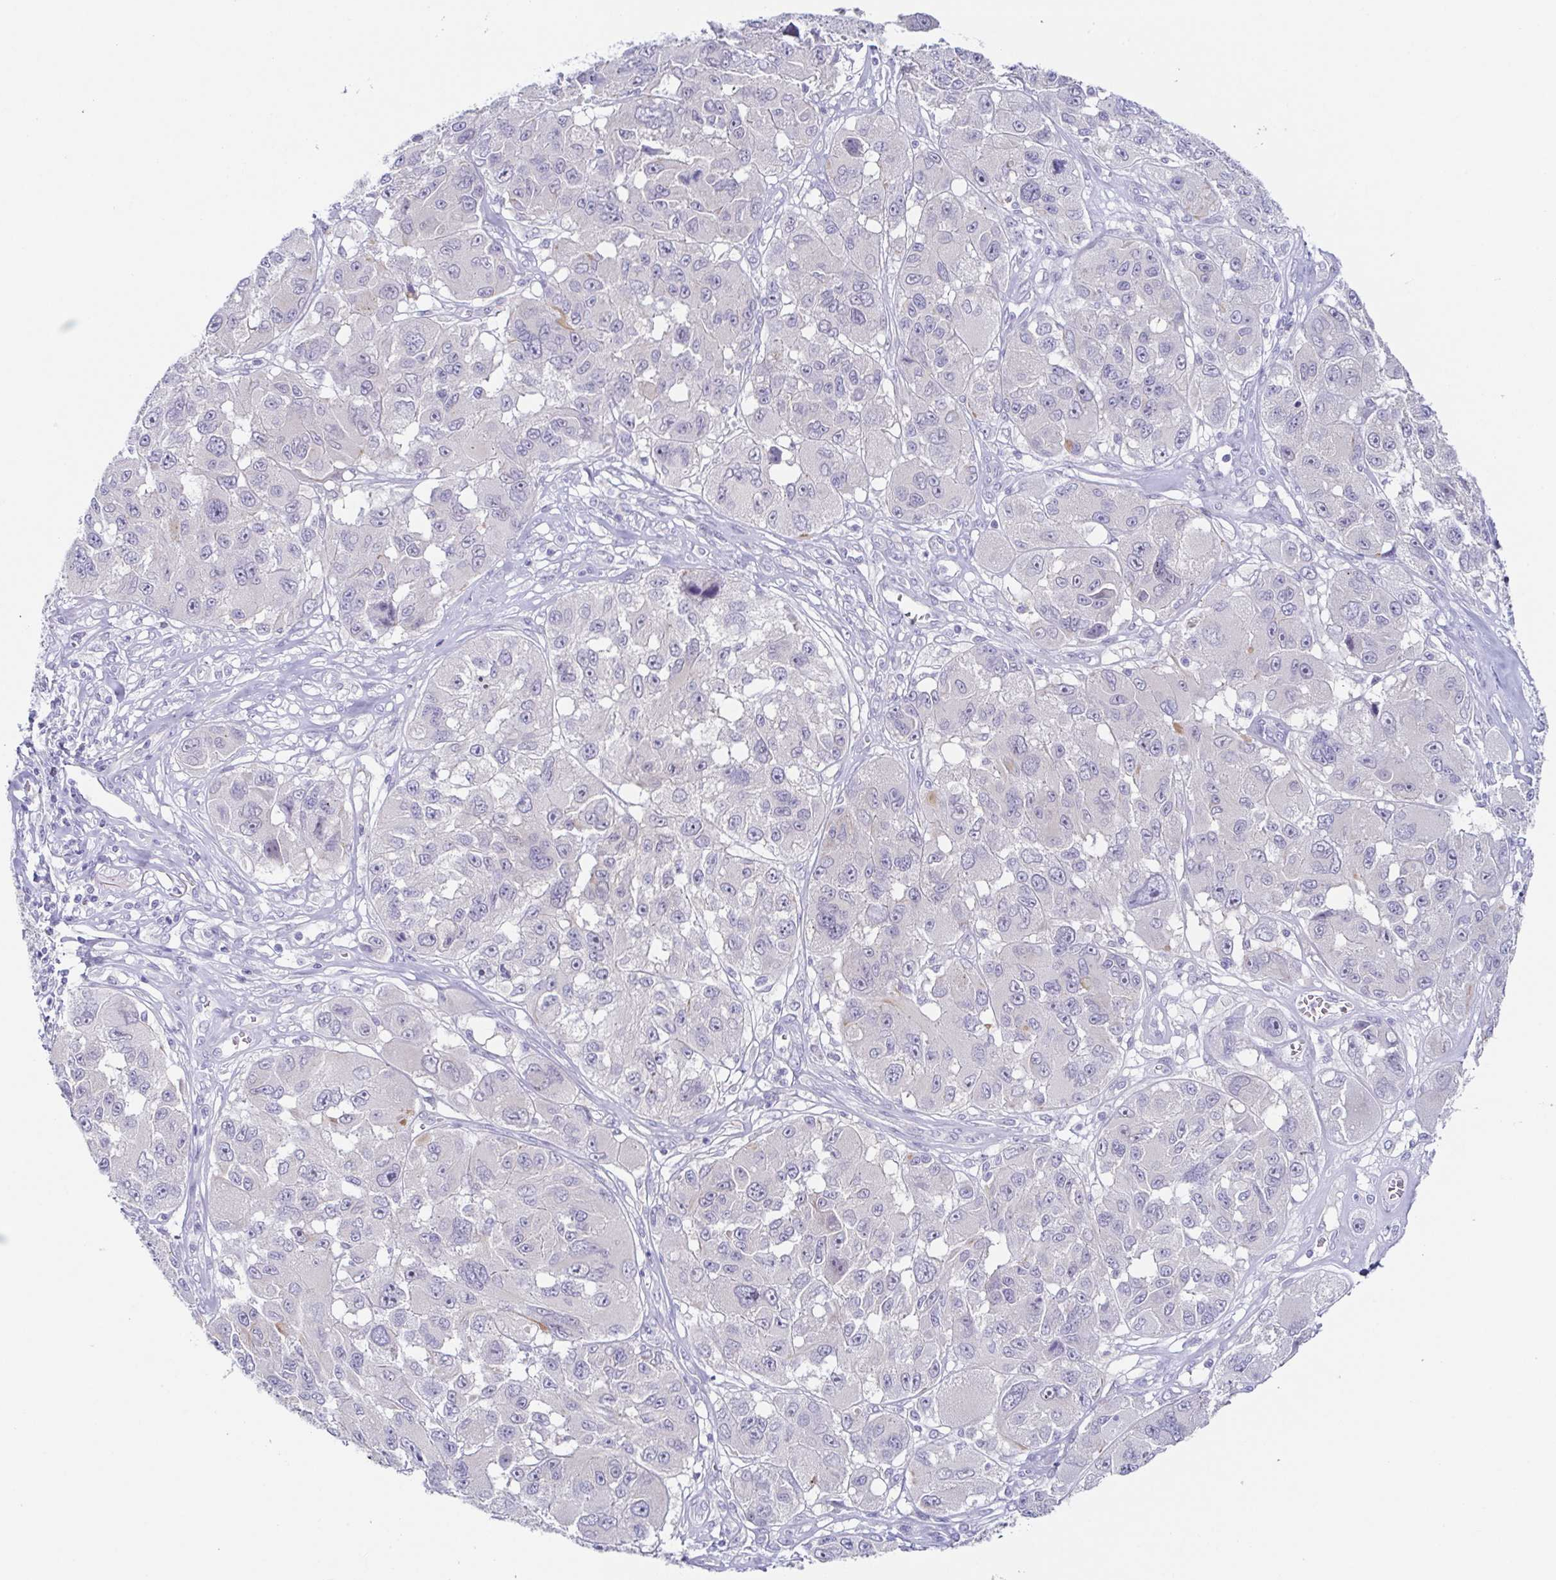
{"staining": {"intensity": "negative", "quantity": "none", "location": "none"}, "tissue": "melanoma", "cell_type": "Tumor cells", "image_type": "cancer", "snomed": [{"axis": "morphology", "description": "Malignant melanoma, NOS"}, {"axis": "topography", "description": "Skin"}], "caption": "A micrograph of human melanoma is negative for staining in tumor cells.", "gene": "HTR2A", "patient": {"sex": "female", "age": 66}}